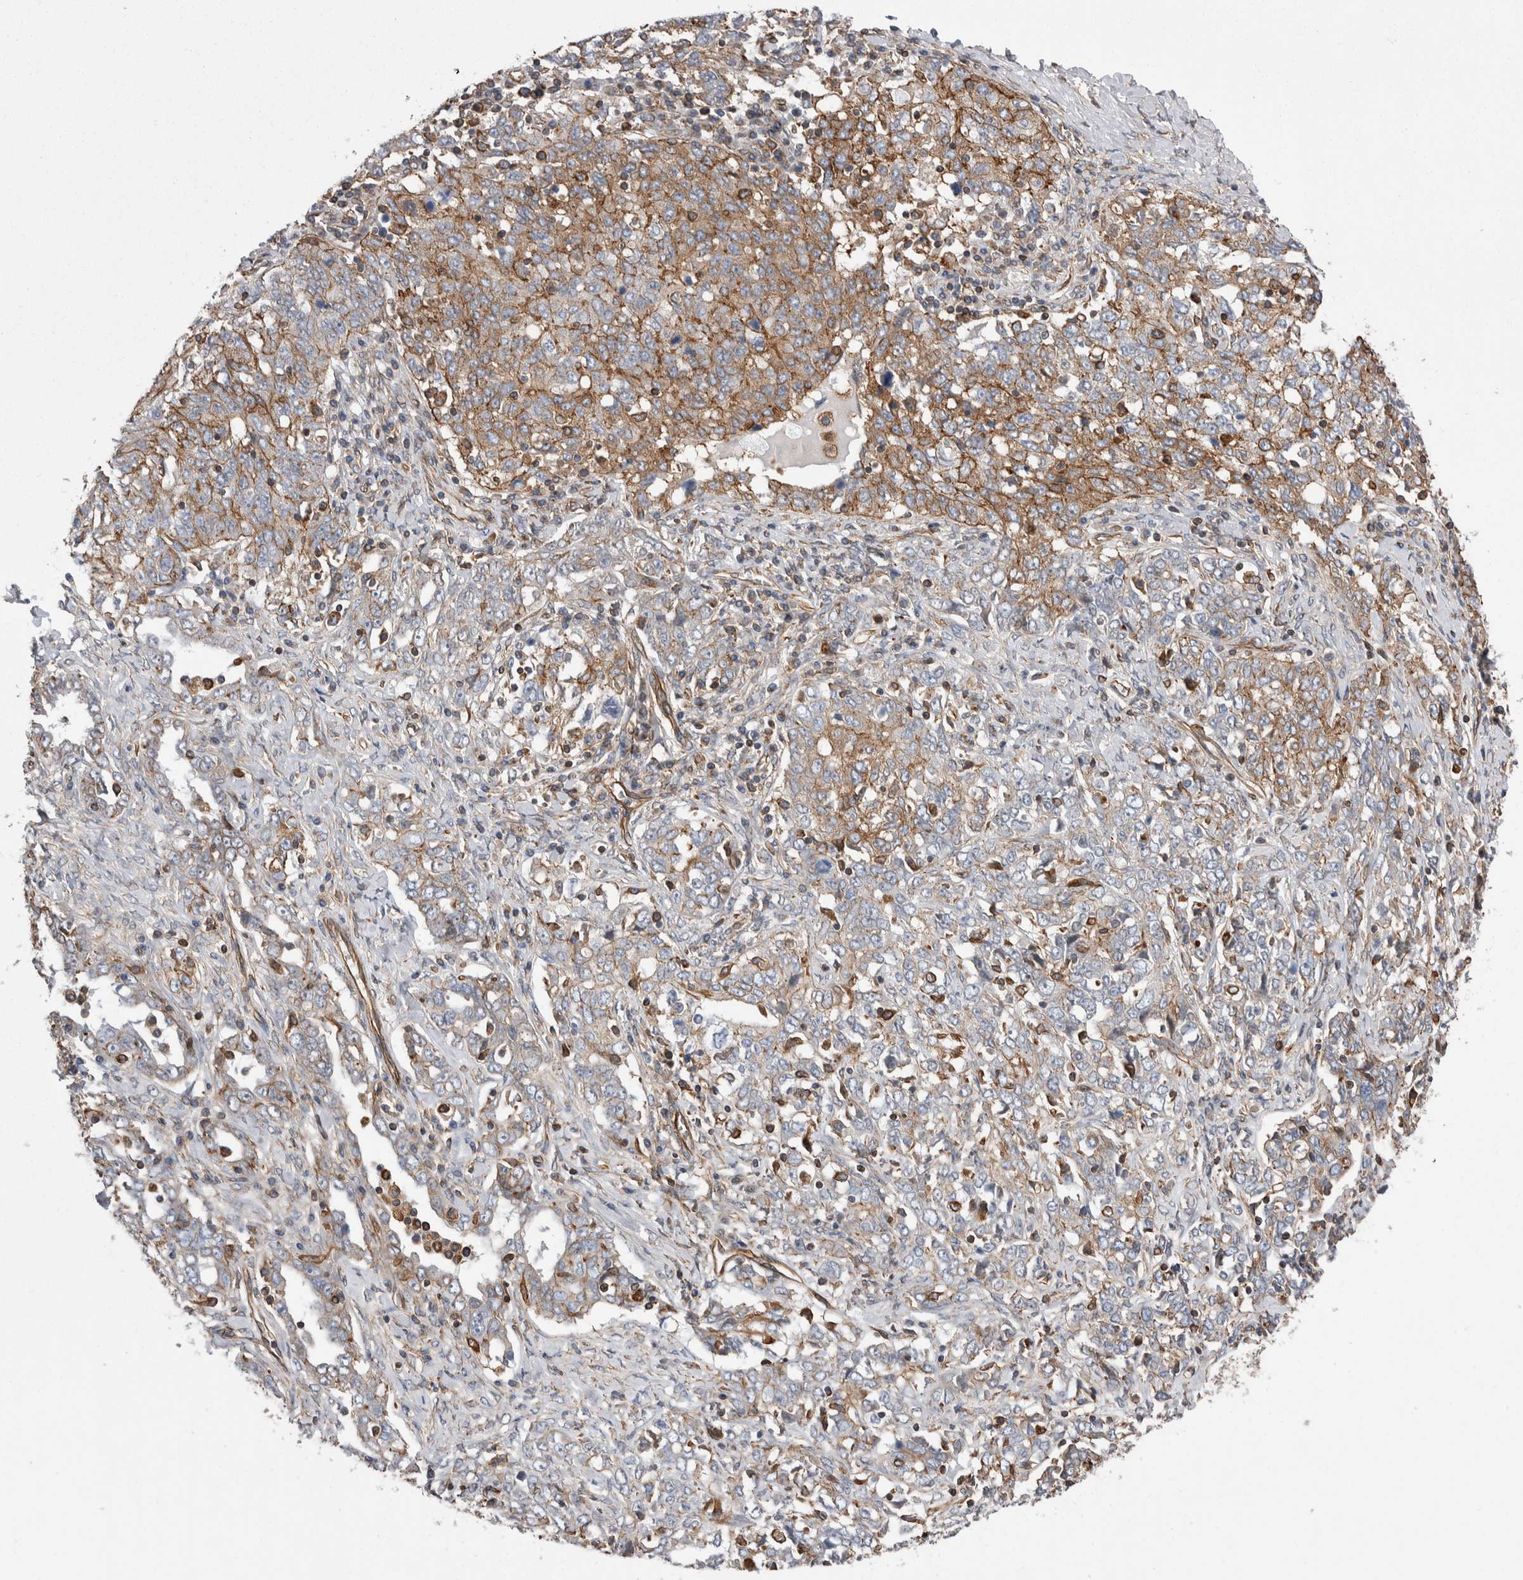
{"staining": {"intensity": "moderate", "quantity": "25%-75%", "location": "cytoplasmic/membranous"}, "tissue": "ovarian cancer", "cell_type": "Tumor cells", "image_type": "cancer", "snomed": [{"axis": "morphology", "description": "Carcinoma, endometroid"}, {"axis": "topography", "description": "Ovary"}], "caption": "The histopathology image reveals staining of ovarian endometroid carcinoma, revealing moderate cytoplasmic/membranous protein positivity (brown color) within tumor cells. (brown staining indicates protein expression, while blue staining denotes nuclei).", "gene": "KIF12", "patient": {"sex": "female", "age": 62}}